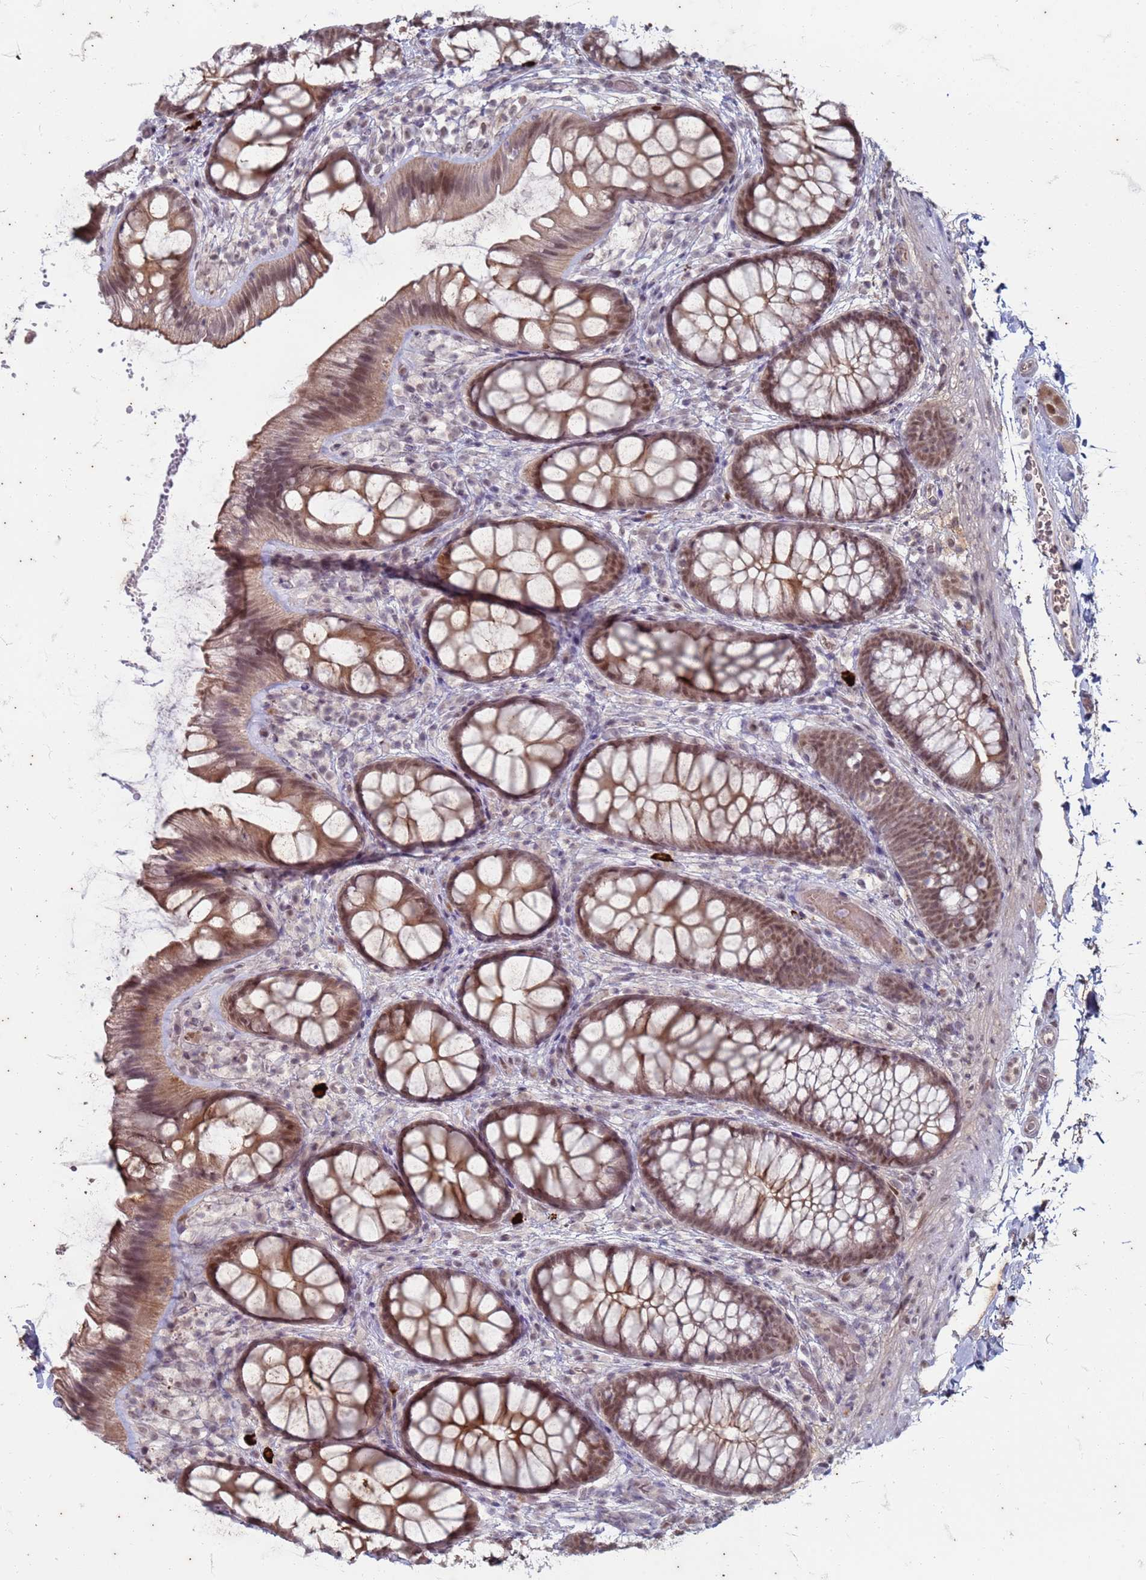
{"staining": {"intensity": "moderate", "quantity": ">75%", "location": "nuclear"}, "tissue": "colon", "cell_type": "Endothelial cells", "image_type": "normal", "snomed": [{"axis": "morphology", "description": "Normal tissue, NOS"}, {"axis": "topography", "description": "Colon"}], "caption": "The photomicrograph exhibits staining of normal colon, revealing moderate nuclear protein expression (brown color) within endothelial cells.", "gene": "TRMT6", "patient": {"sex": "male", "age": 46}}